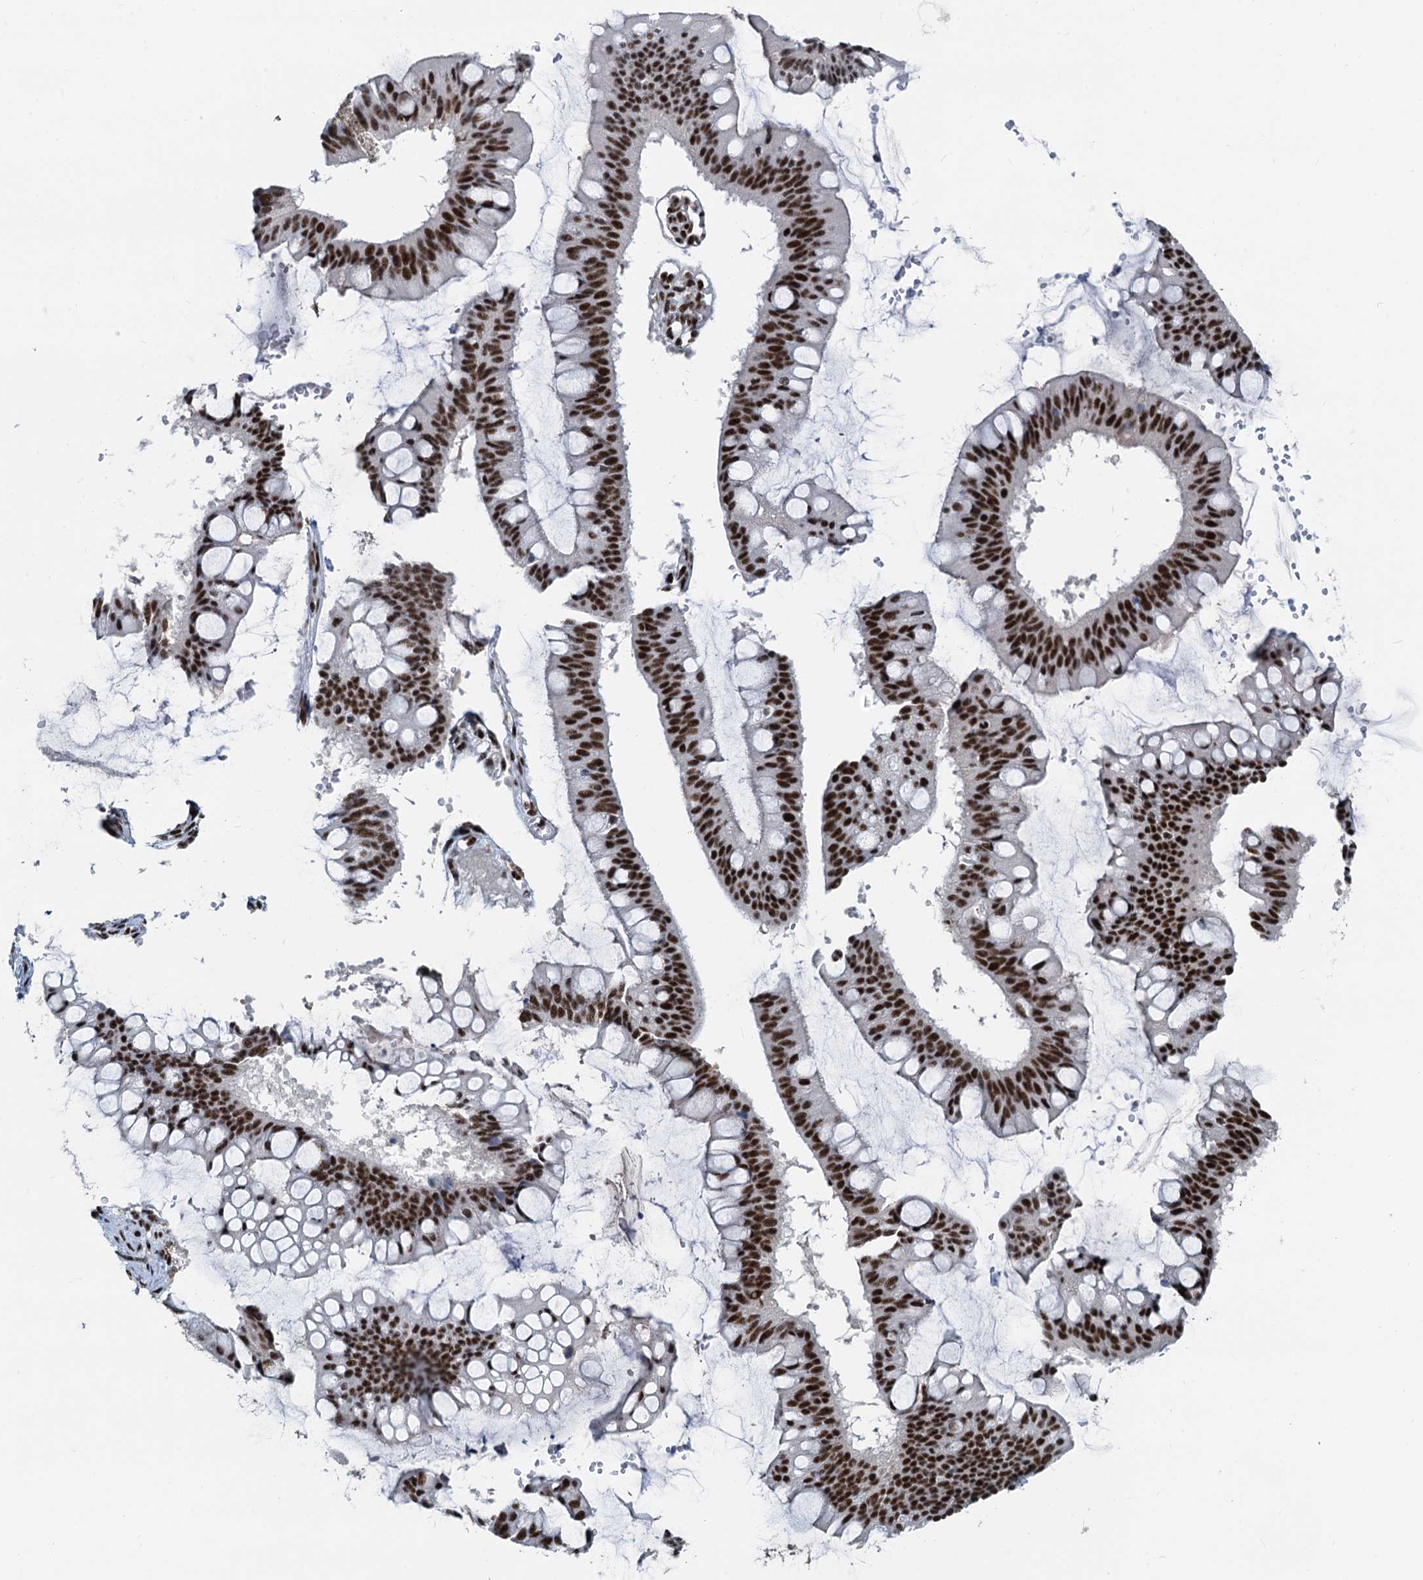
{"staining": {"intensity": "strong", "quantity": ">75%", "location": "nuclear"}, "tissue": "ovarian cancer", "cell_type": "Tumor cells", "image_type": "cancer", "snomed": [{"axis": "morphology", "description": "Cystadenocarcinoma, mucinous, NOS"}, {"axis": "topography", "description": "Ovary"}], "caption": "DAB (3,3'-diaminobenzidine) immunohistochemical staining of human ovarian cancer (mucinous cystadenocarcinoma) reveals strong nuclear protein staining in about >75% of tumor cells.", "gene": "RBM26", "patient": {"sex": "female", "age": 73}}